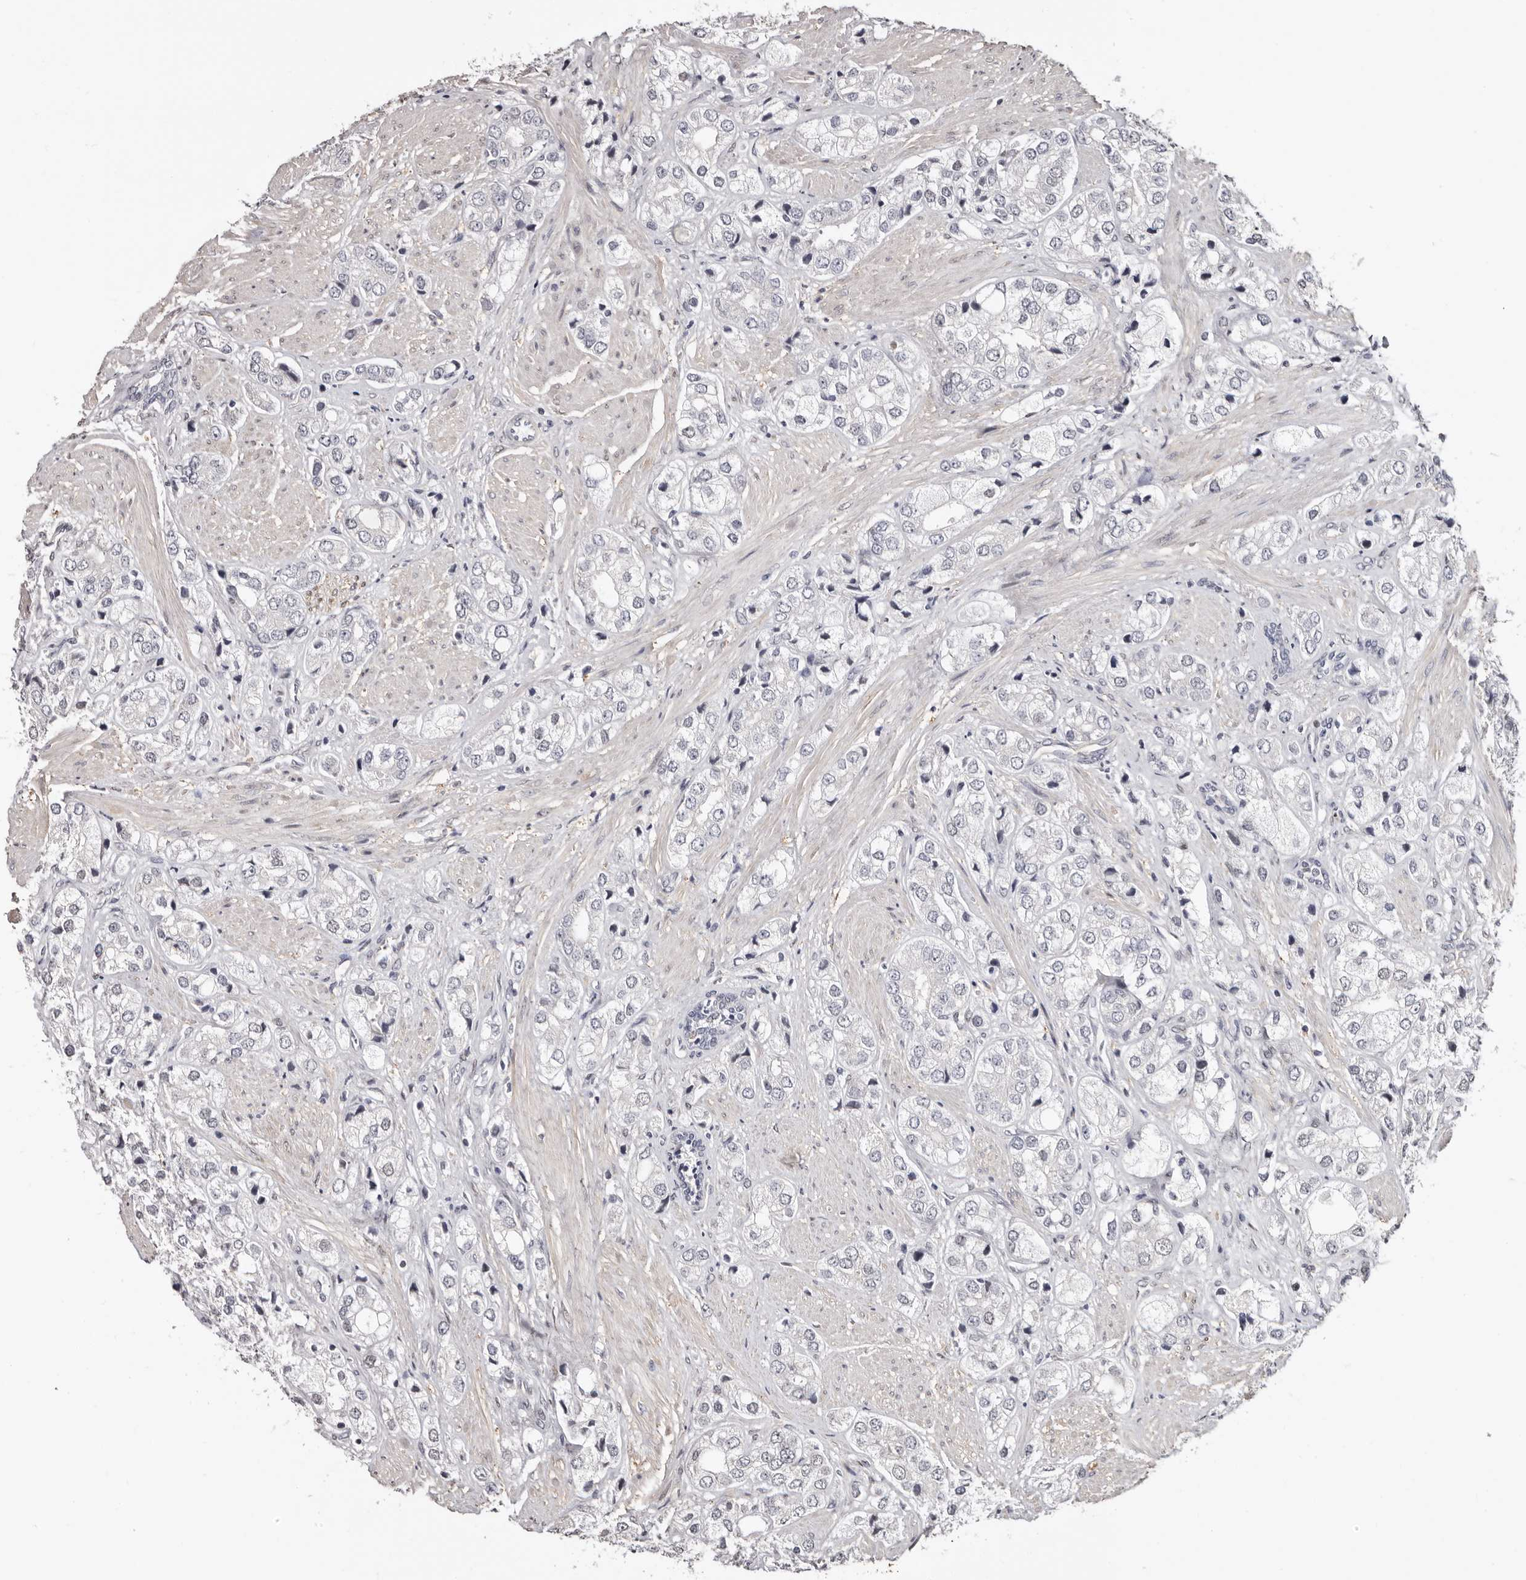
{"staining": {"intensity": "negative", "quantity": "none", "location": "none"}, "tissue": "prostate cancer", "cell_type": "Tumor cells", "image_type": "cancer", "snomed": [{"axis": "morphology", "description": "Adenocarcinoma, High grade"}, {"axis": "topography", "description": "Prostate"}], "caption": "A photomicrograph of human prostate cancer (adenocarcinoma (high-grade)) is negative for staining in tumor cells.", "gene": "KHDRBS2", "patient": {"sex": "male", "age": 50}}